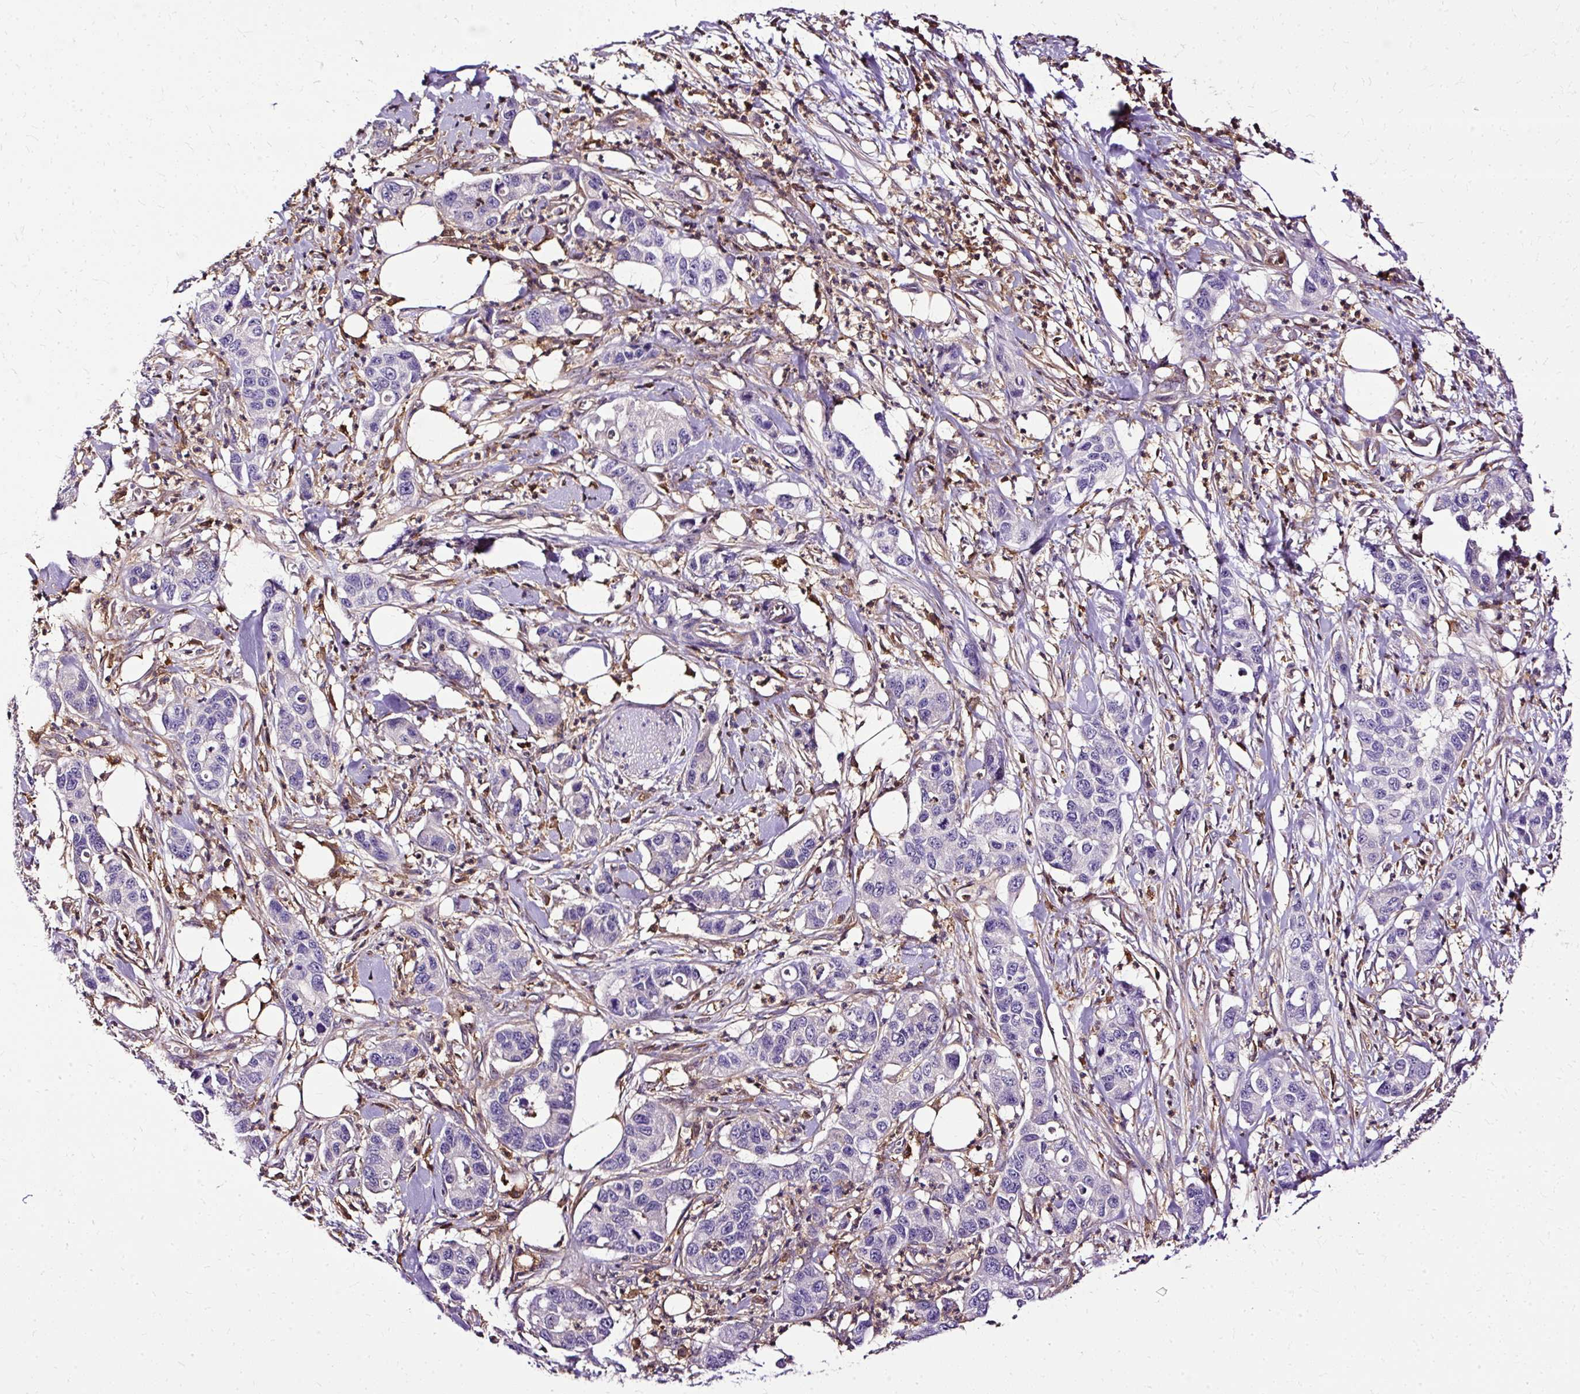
{"staining": {"intensity": "negative", "quantity": "none", "location": "none"}, "tissue": "pancreatic cancer", "cell_type": "Tumor cells", "image_type": "cancer", "snomed": [{"axis": "morphology", "description": "Adenocarcinoma, NOS"}, {"axis": "topography", "description": "Pancreas"}], "caption": "Tumor cells show no significant protein staining in pancreatic adenocarcinoma. The staining was performed using DAB (3,3'-diaminobenzidine) to visualize the protein expression in brown, while the nuclei were stained in blue with hematoxylin (Magnification: 20x).", "gene": "TWF2", "patient": {"sex": "male", "age": 73}}